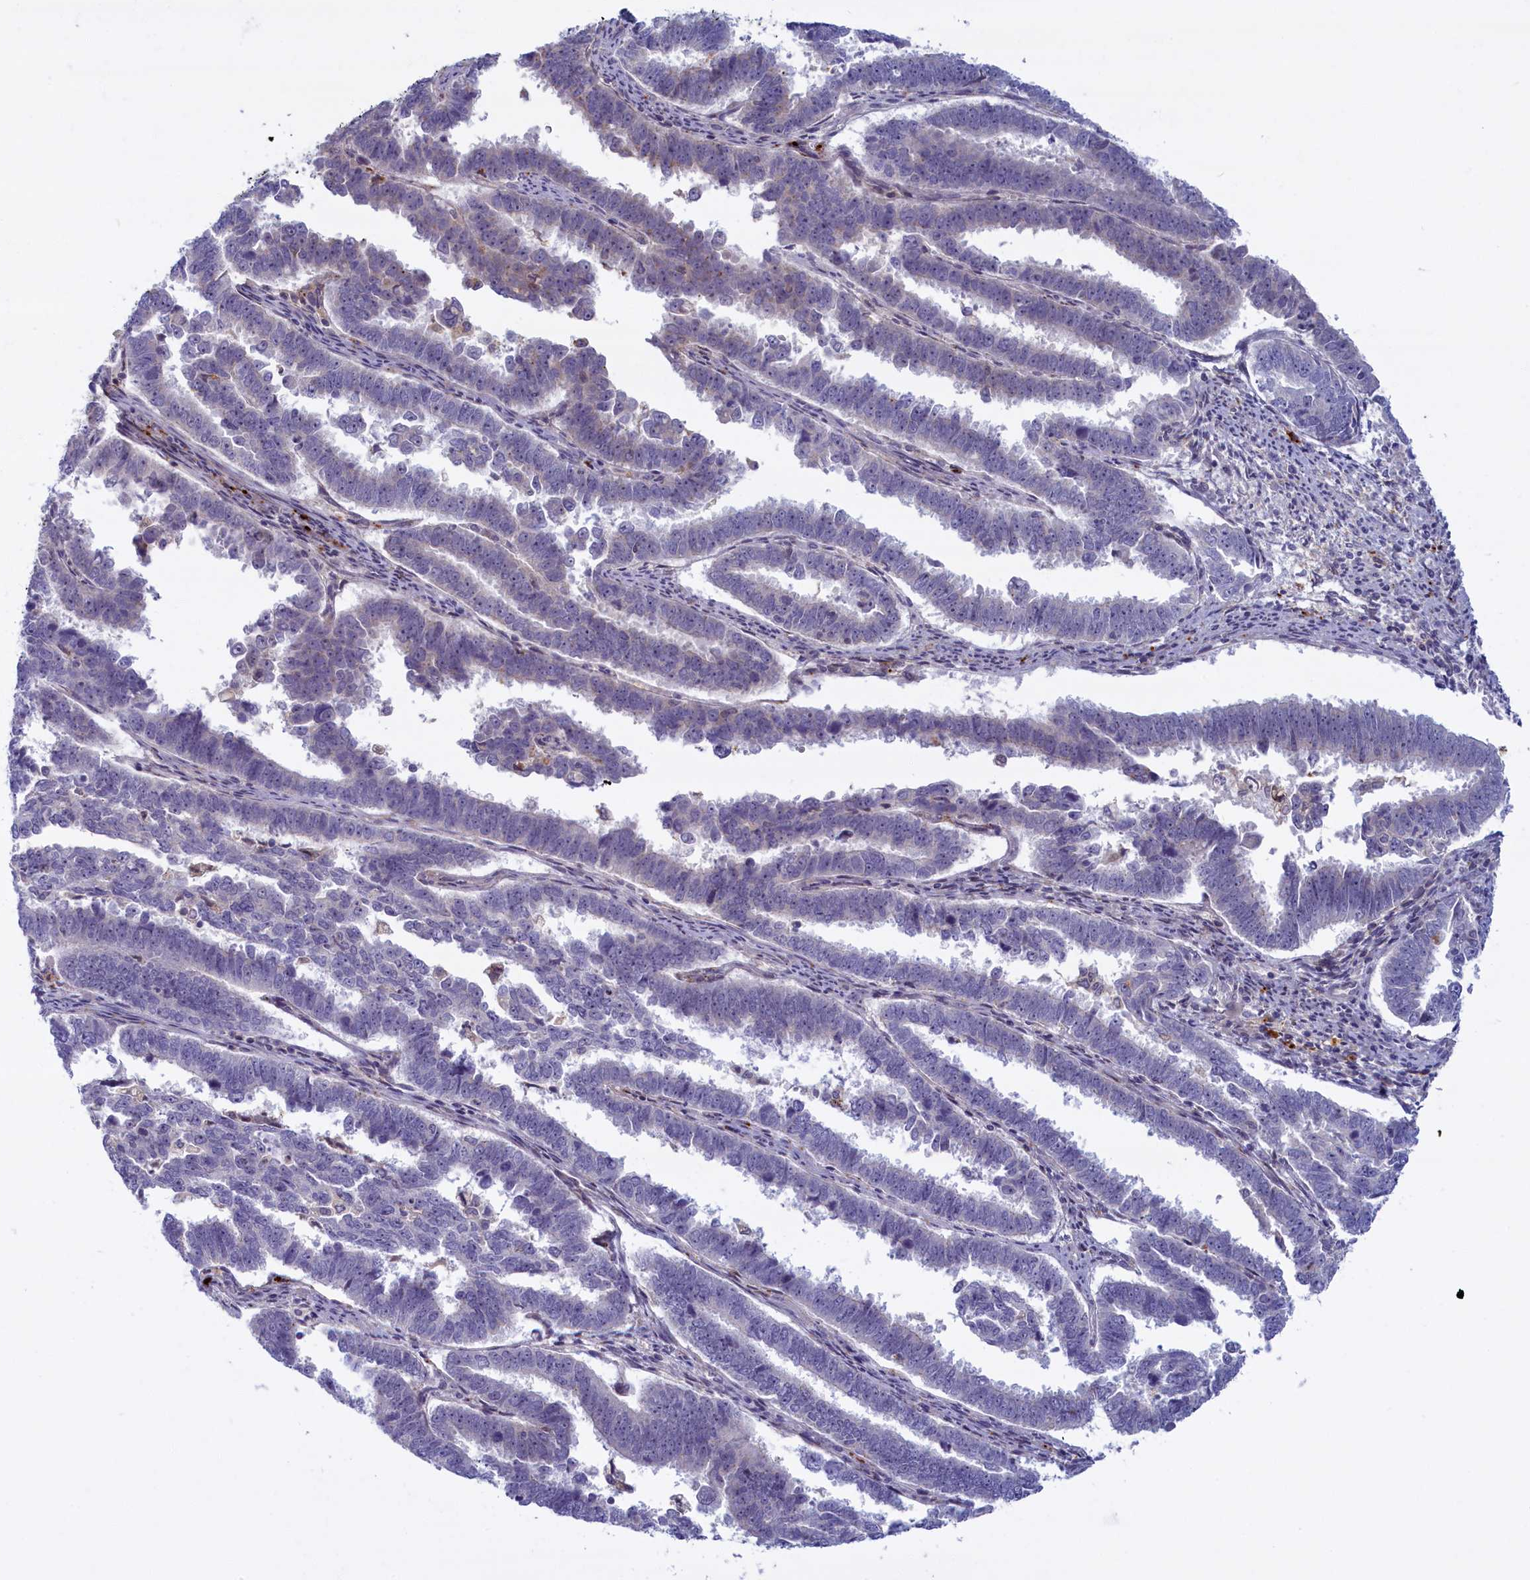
{"staining": {"intensity": "negative", "quantity": "none", "location": "none"}, "tissue": "endometrial cancer", "cell_type": "Tumor cells", "image_type": "cancer", "snomed": [{"axis": "morphology", "description": "Adenocarcinoma, NOS"}, {"axis": "topography", "description": "Endometrium"}], "caption": "The photomicrograph shows no significant positivity in tumor cells of adenocarcinoma (endometrial). (DAB (3,3'-diaminobenzidine) IHC, high magnification).", "gene": "FCSK", "patient": {"sex": "female", "age": 75}}